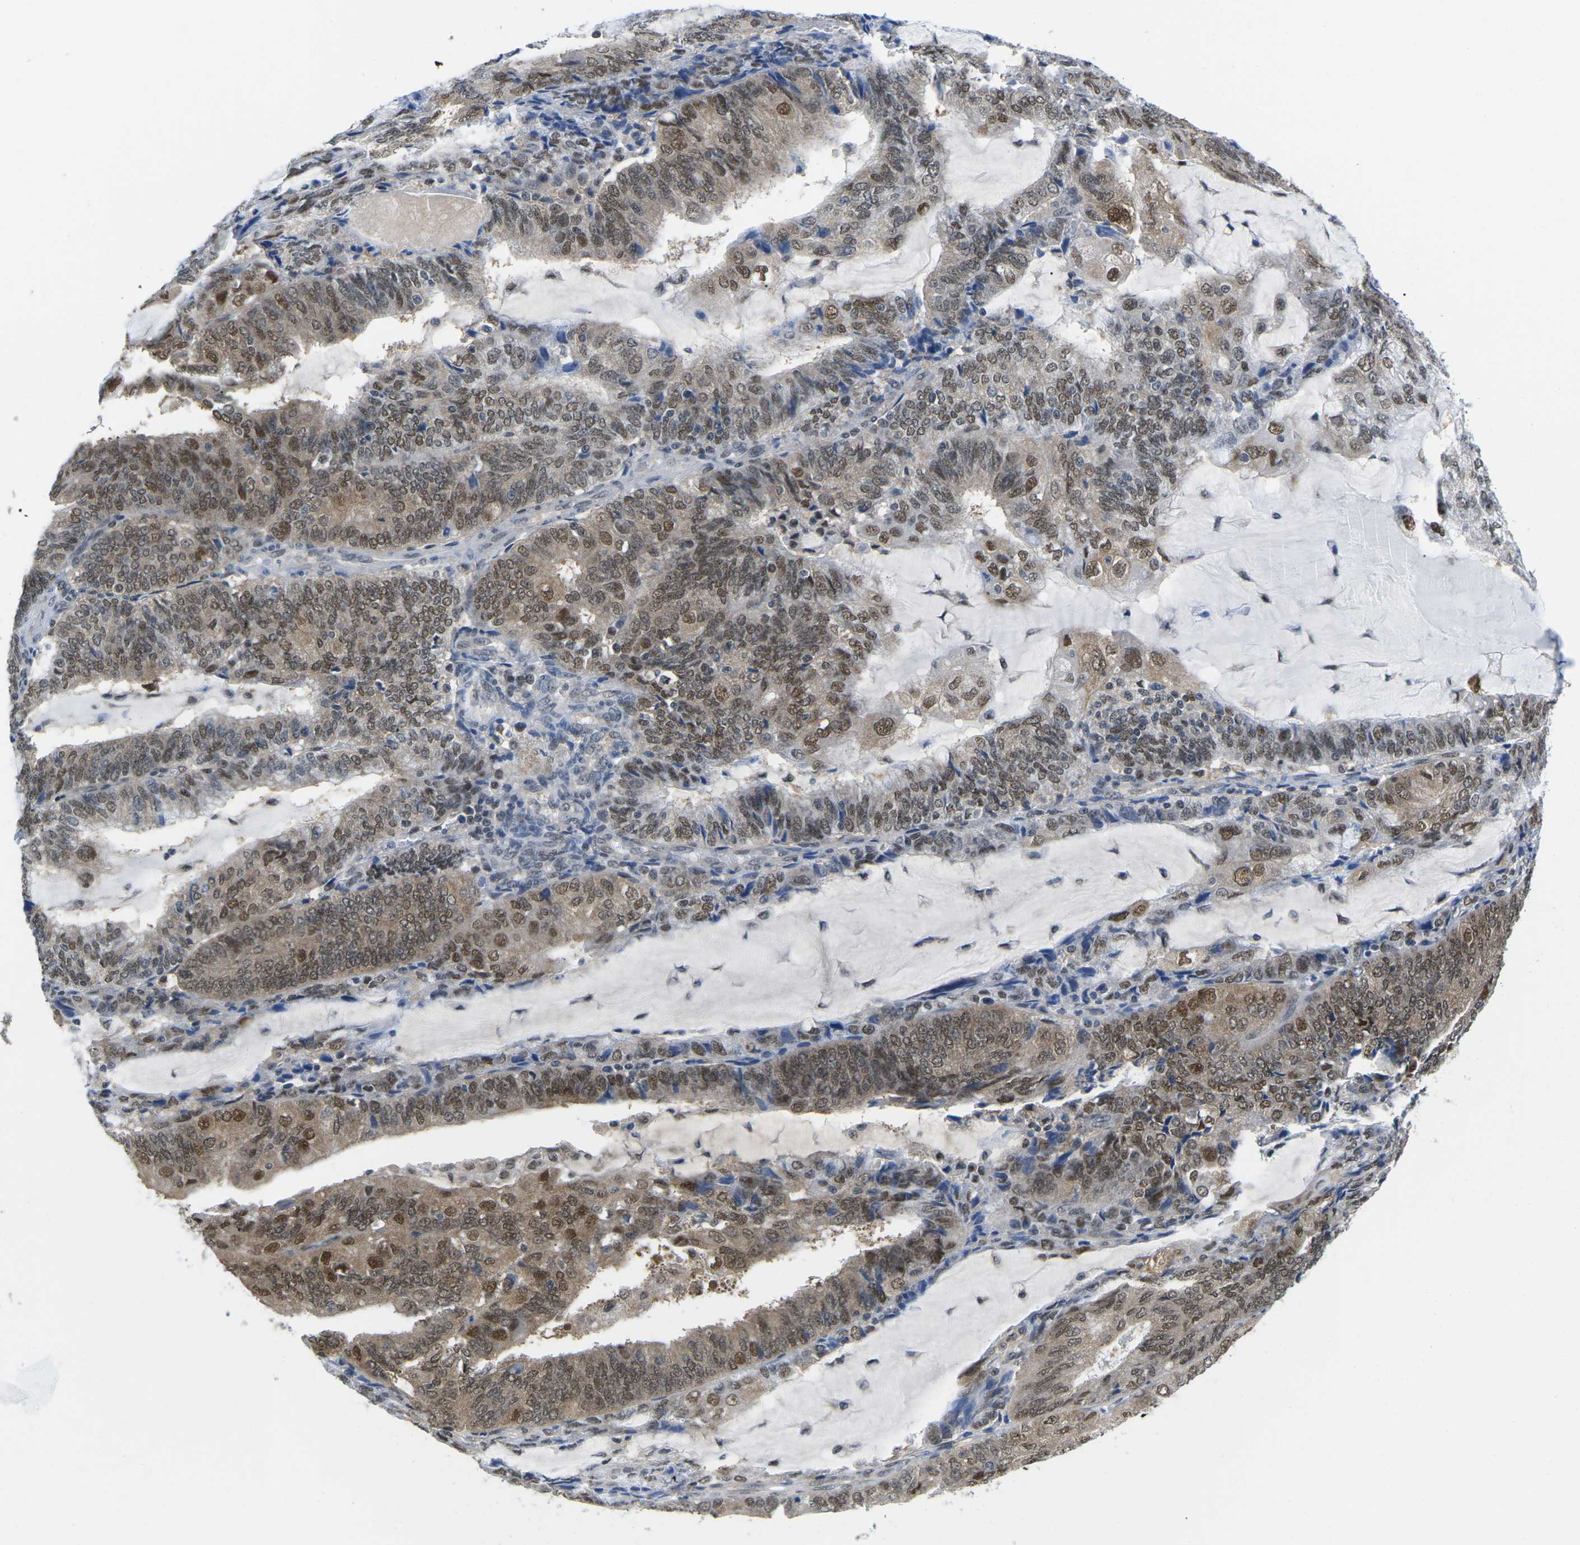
{"staining": {"intensity": "moderate", "quantity": ">75%", "location": "cytoplasmic/membranous,nuclear"}, "tissue": "endometrial cancer", "cell_type": "Tumor cells", "image_type": "cancer", "snomed": [{"axis": "morphology", "description": "Adenocarcinoma, NOS"}, {"axis": "topography", "description": "Endometrium"}], "caption": "Adenocarcinoma (endometrial) tissue displays moderate cytoplasmic/membranous and nuclear expression in about >75% of tumor cells, visualized by immunohistochemistry.", "gene": "UBA7", "patient": {"sex": "female", "age": 81}}